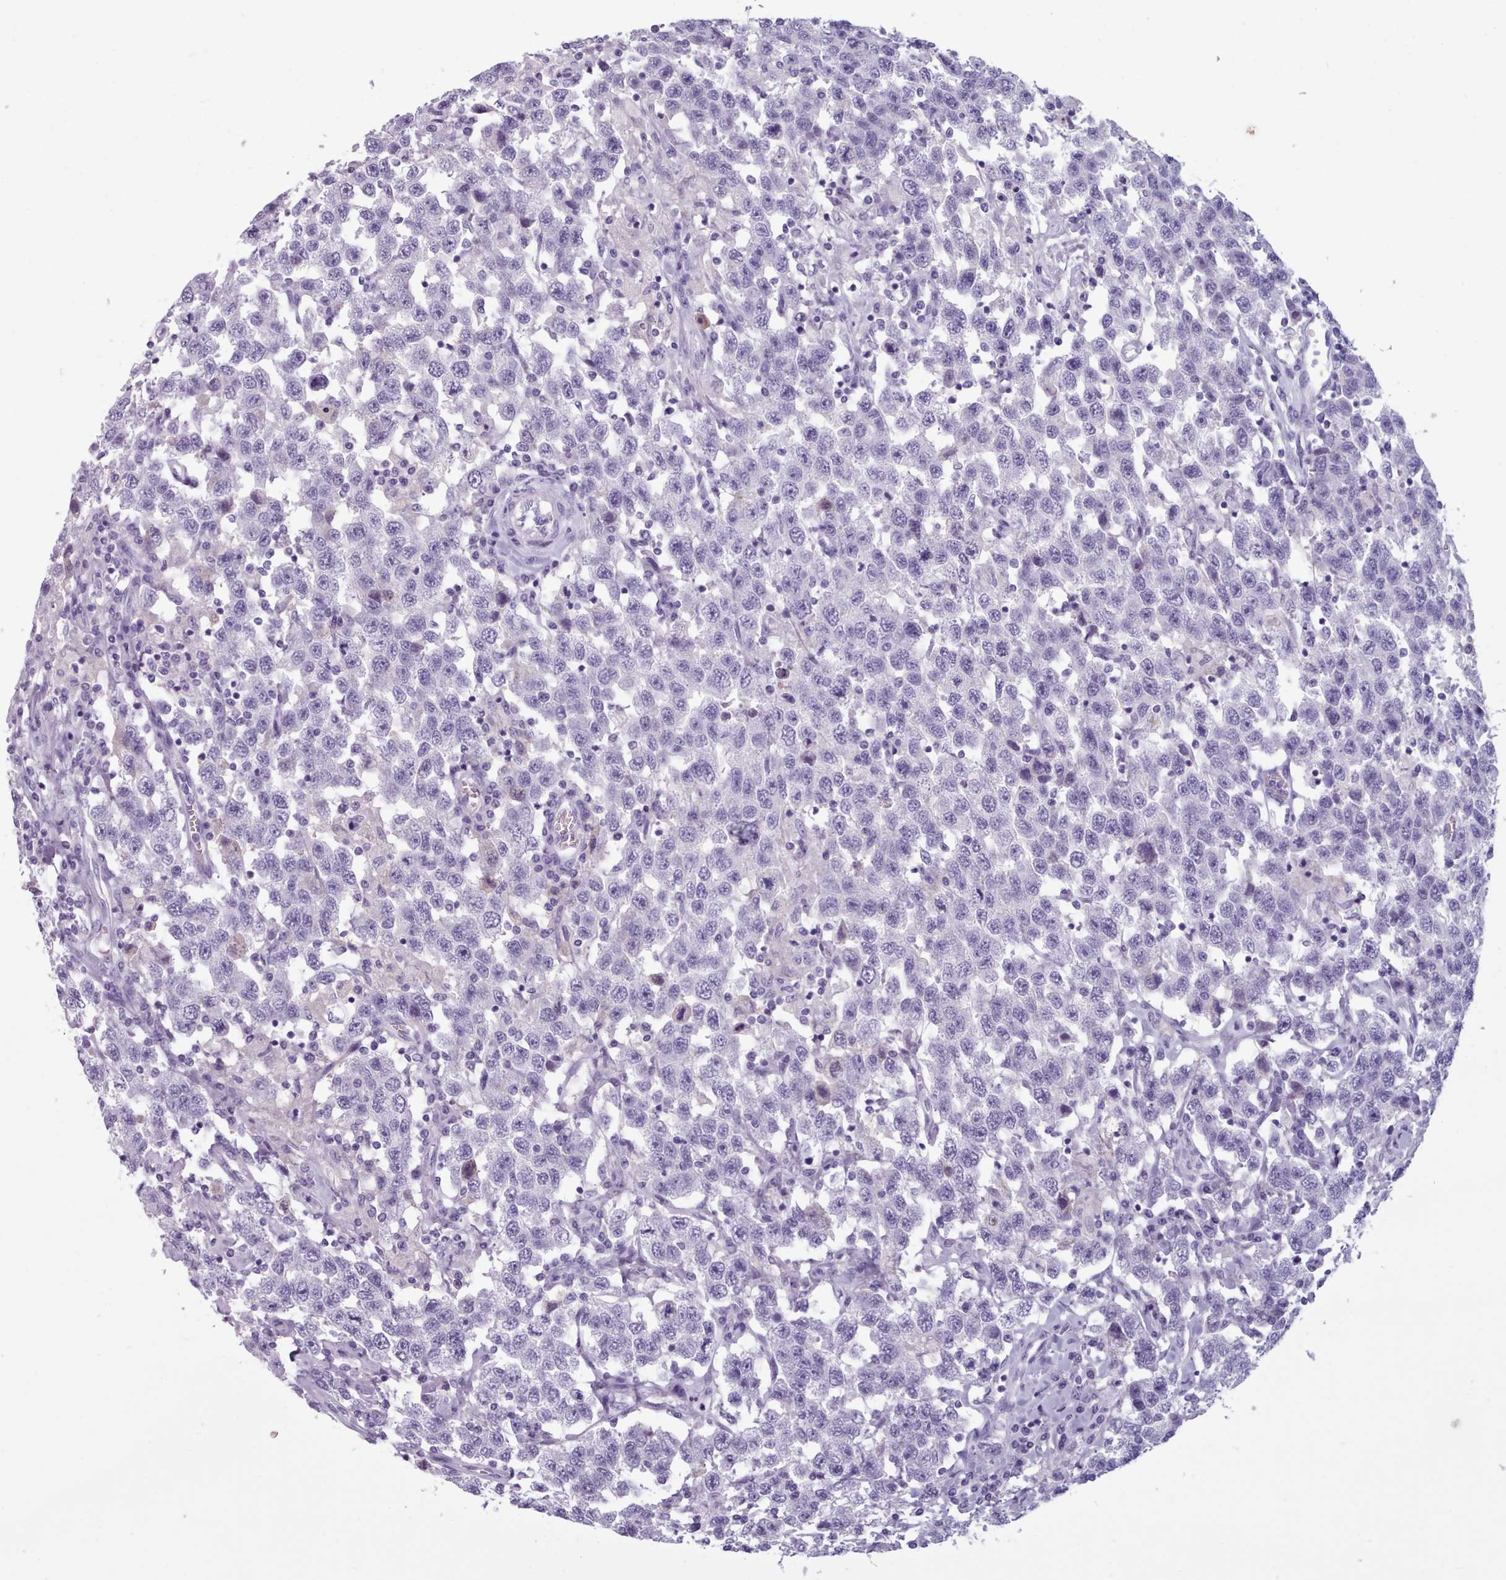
{"staining": {"intensity": "negative", "quantity": "none", "location": "none"}, "tissue": "testis cancer", "cell_type": "Tumor cells", "image_type": "cancer", "snomed": [{"axis": "morphology", "description": "Seminoma, NOS"}, {"axis": "topography", "description": "Testis"}], "caption": "Immunohistochemistry (IHC) image of neoplastic tissue: human testis seminoma stained with DAB shows no significant protein expression in tumor cells.", "gene": "ZNF43", "patient": {"sex": "male", "age": 41}}